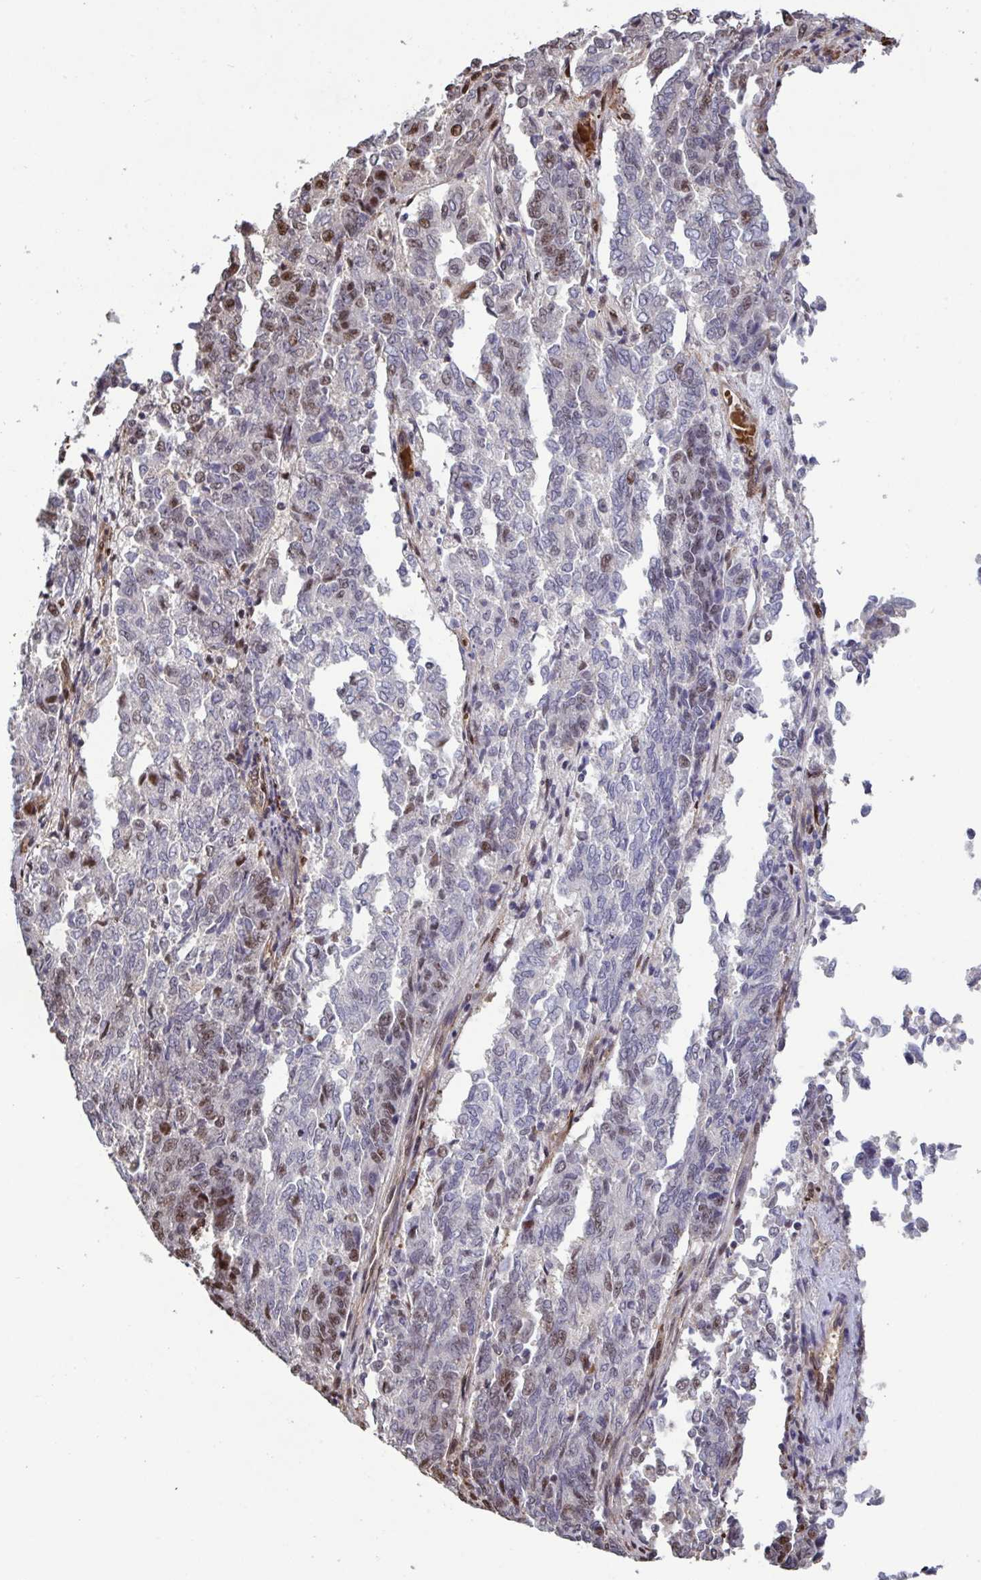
{"staining": {"intensity": "moderate", "quantity": "<25%", "location": "nuclear"}, "tissue": "endometrial cancer", "cell_type": "Tumor cells", "image_type": "cancer", "snomed": [{"axis": "morphology", "description": "Adenocarcinoma, NOS"}, {"axis": "topography", "description": "Endometrium"}], "caption": "Immunohistochemical staining of human adenocarcinoma (endometrial) displays low levels of moderate nuclear positivity in approximately <25% of tumor cells.", "gene": "PELI2", "patient": {"sex": "female", "age": 80}}